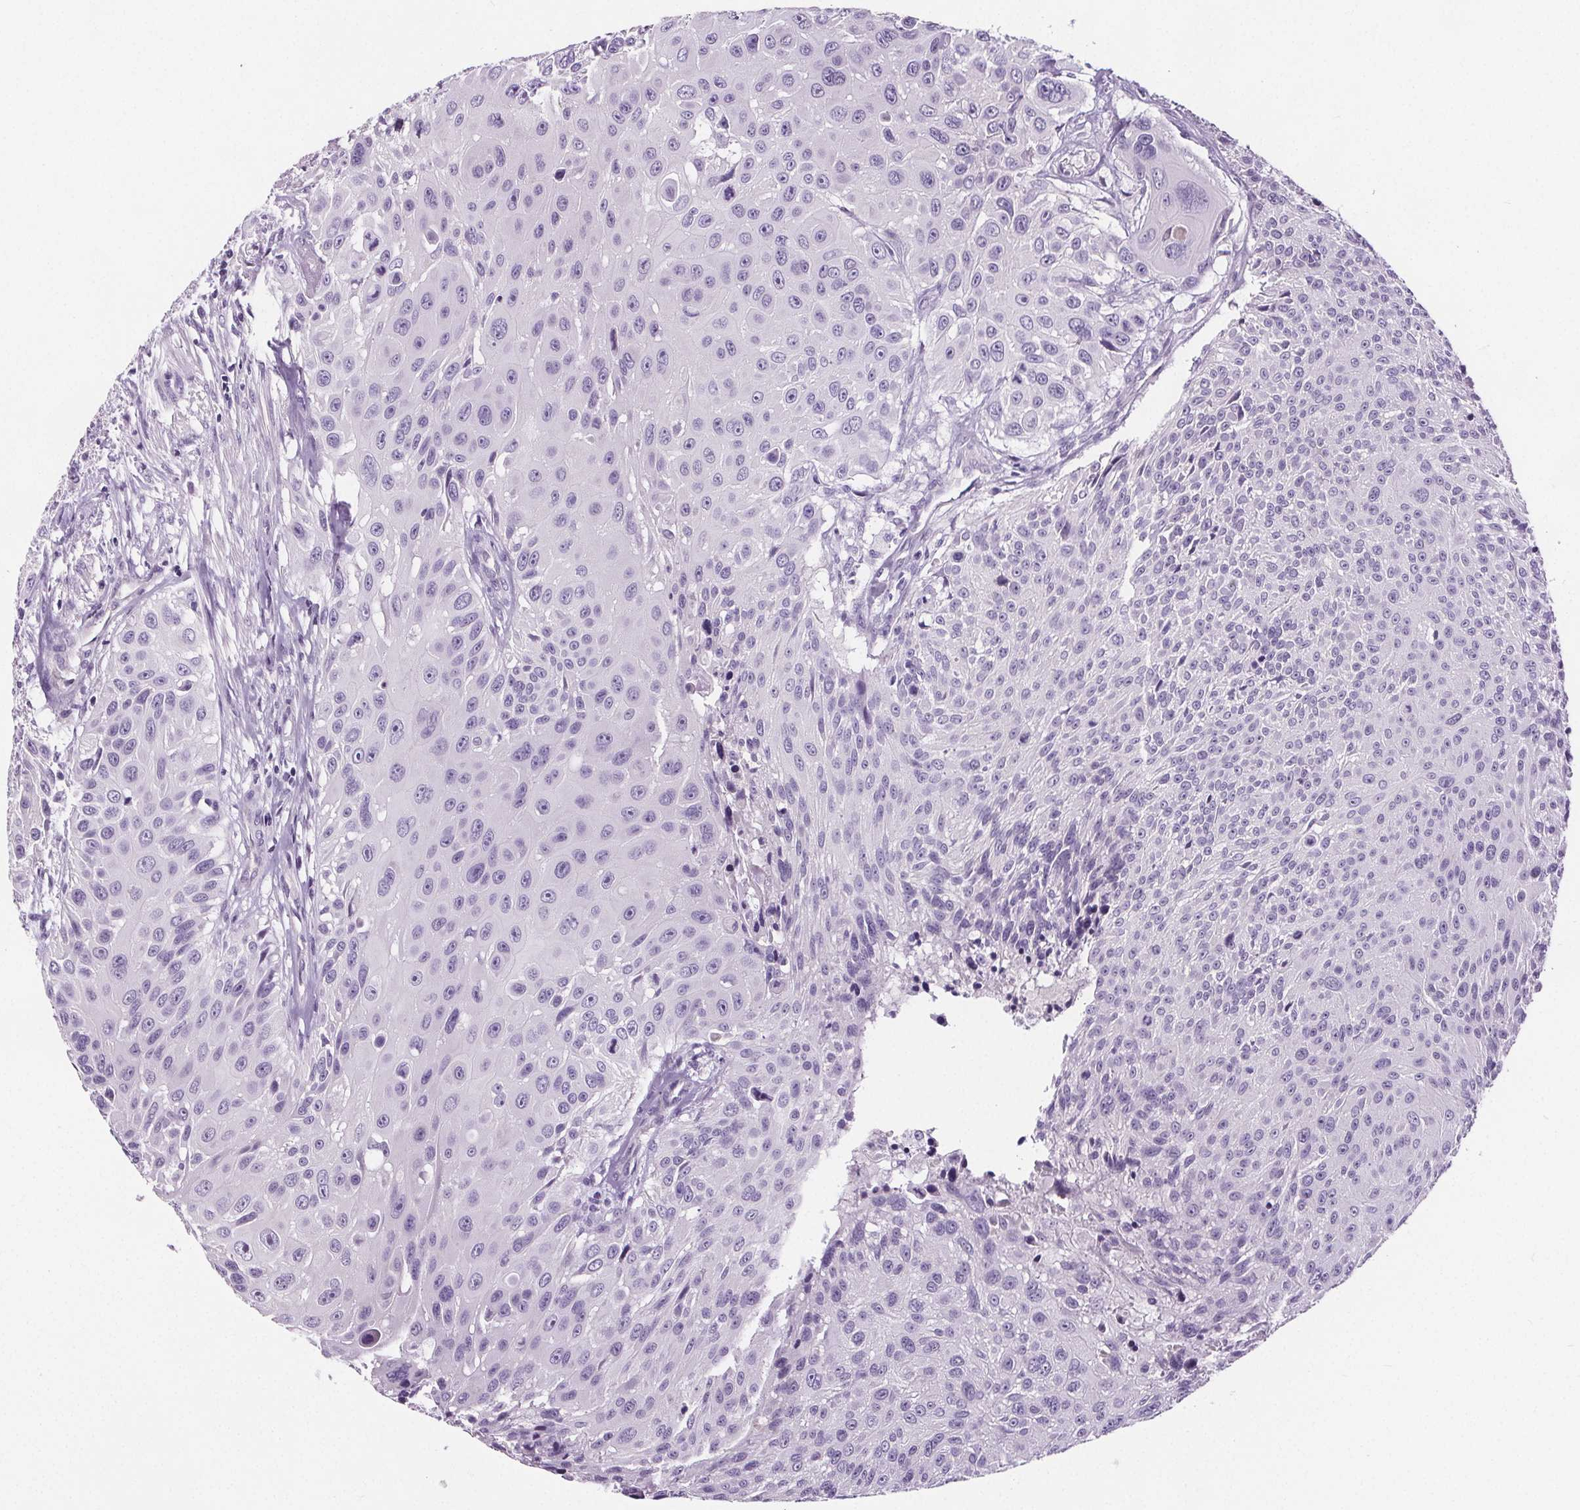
{"staining": {"intensity": "negative", "quantity": "none", "location": "none"}, "tissue": "urothelial cancer", "cell_type": "Tumor cells", "image_type": "cancer", "snomed": [{"axis": "morphology", "description": "Urothelial carcinoma, NOS"}, {"axis": "topography", "description": "Urinary bladder"}], "caption": "There is no significant positivity in tumor cells of transitional cell carcinoma.", "gene": "CD5L", "patient": {"sex": "male", "age": 55}}